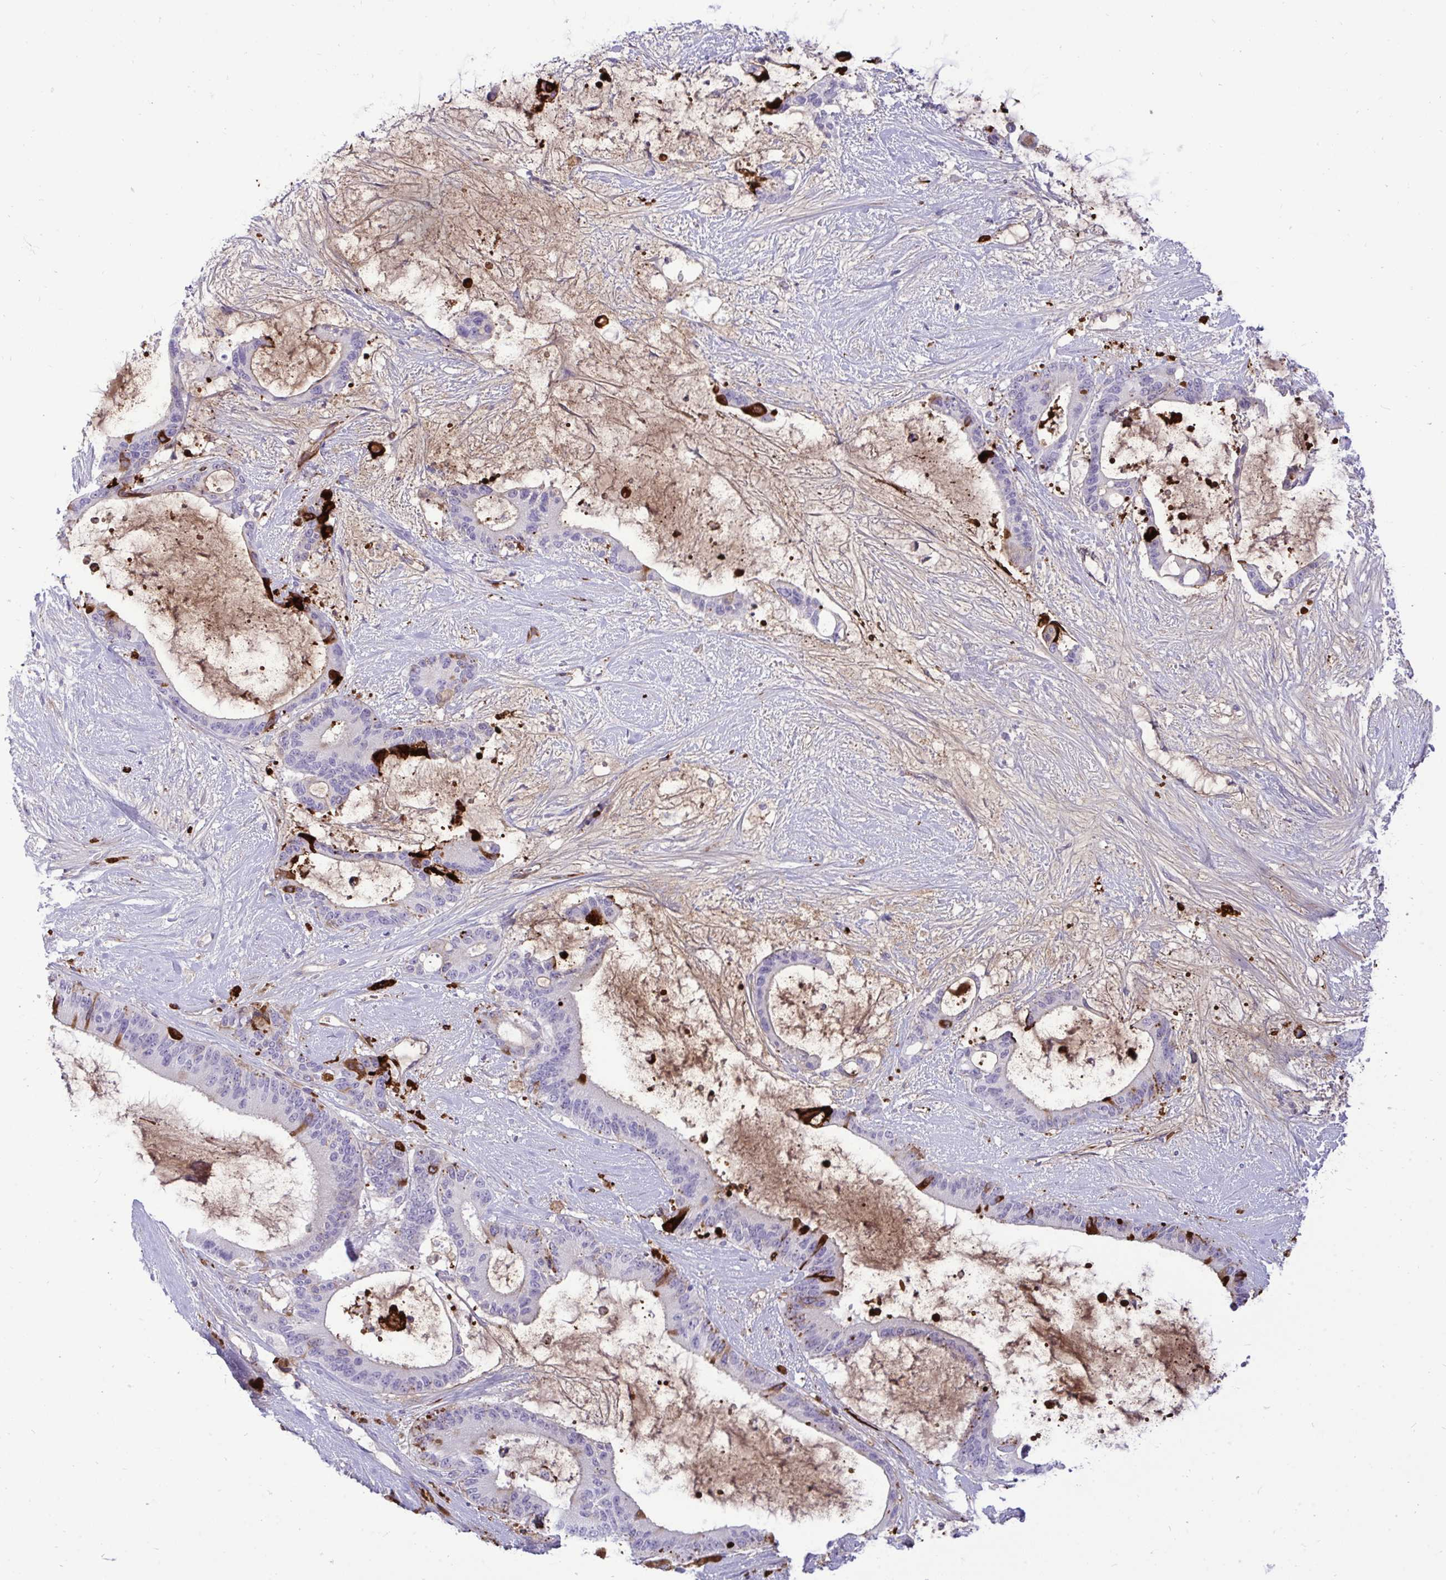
{"staining": {"intensity": "strong", "quantity": "<25%", "location": "cytoplasmic/membranous"}, "tissue": "liver cancer", "cell_type": "Tumor cells", "image_type": "cancer", "snomed": [{"axis": "morphology", "description": "Normal tissue, NOS"}, {"axis": "morphology", "description": "Cholangiocarcinoma"}, {"axis": "topography", "description": "Liver"}, {"axis": "topography", "description": "Peripheral nerve tissue"}], "caption": "Liver cancer (cholangiocarcinoma) stained with a protein marker shows strong staining in tumor cells.", "gene": "F2", "patient": {"sex": "female", "age": 73}}